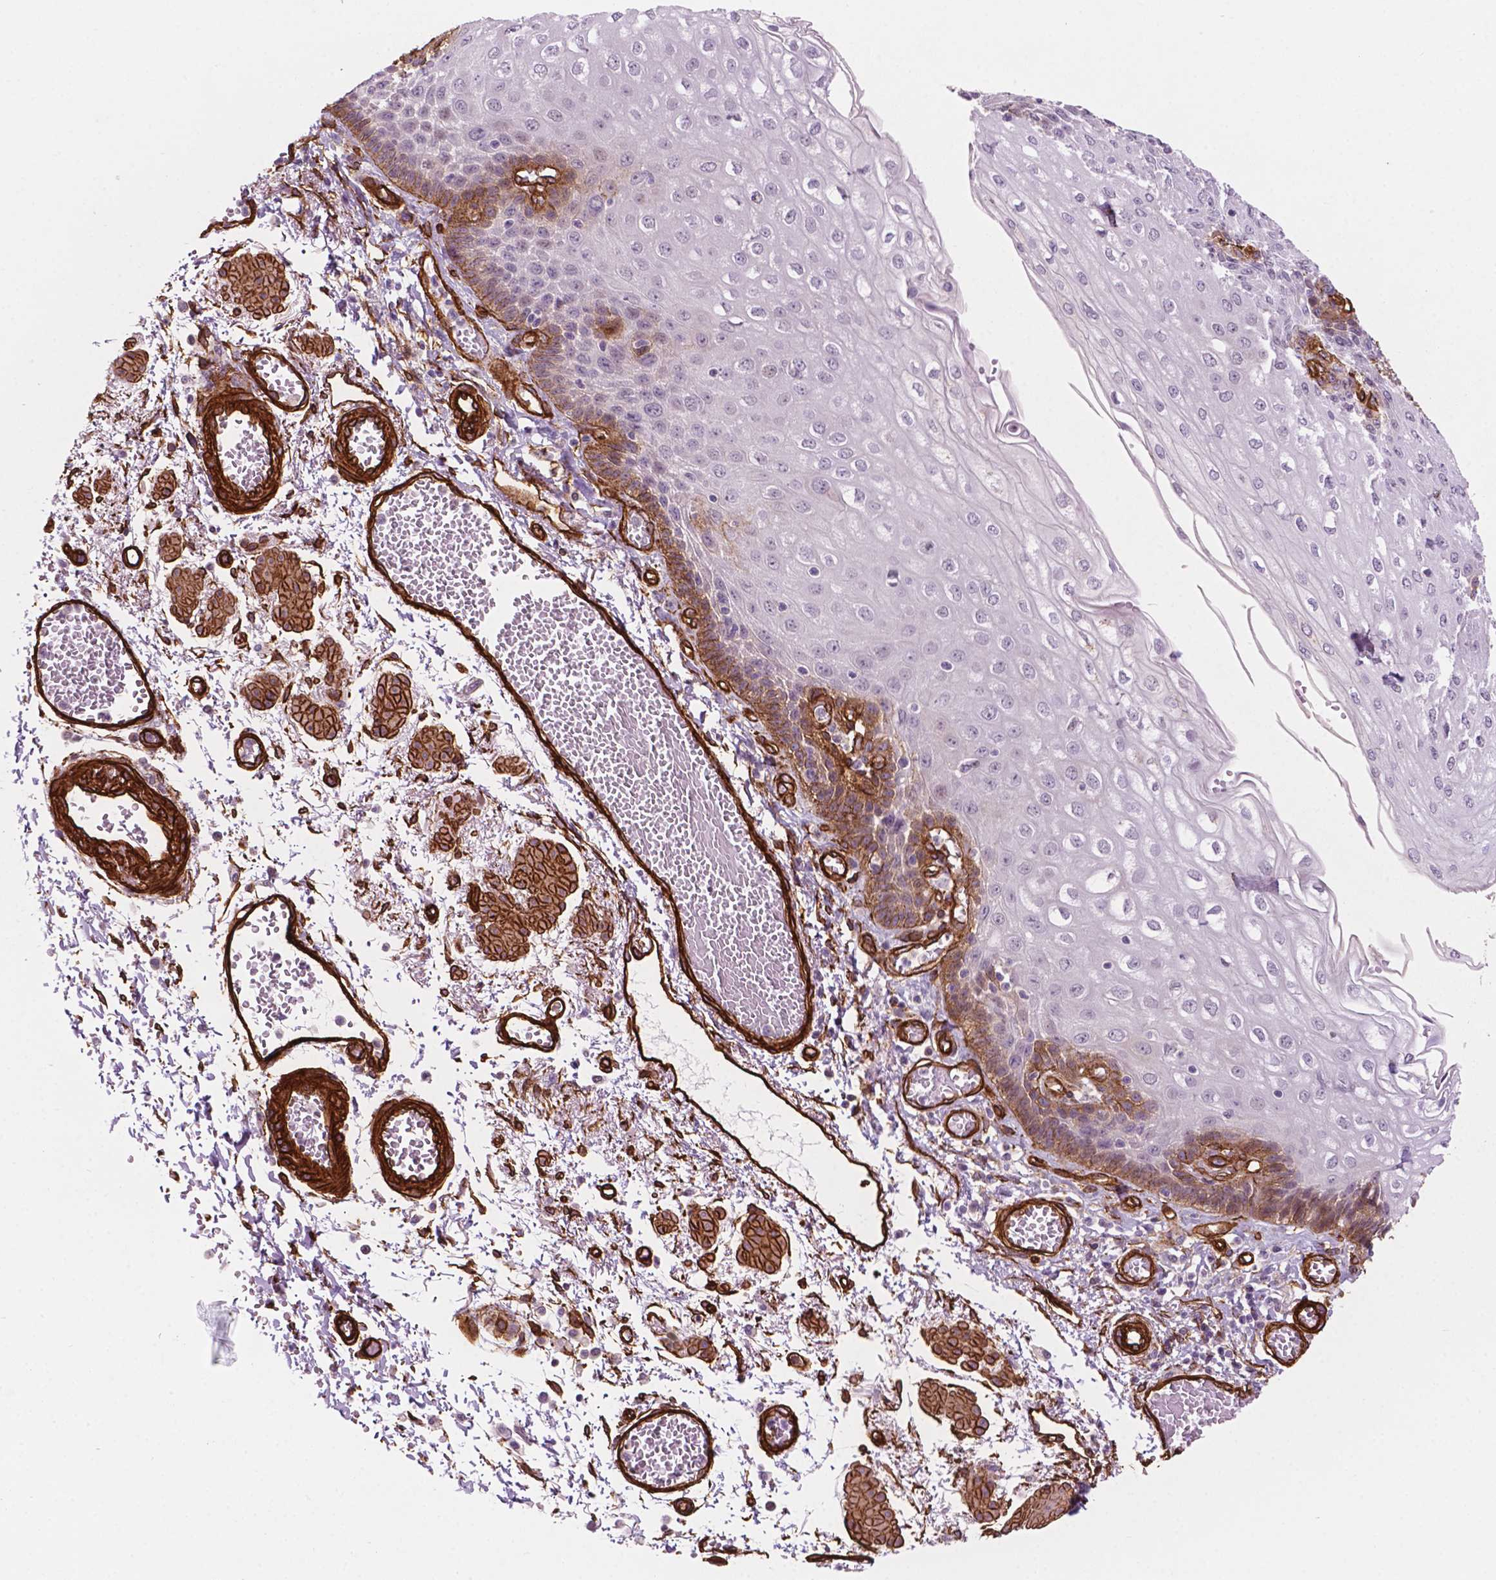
{"staining": {"intensity": "strong", "quantity": "<25%", "location": "cytoplasmic/membranous"}, "tissue": "esophagus", "cell_type": "Squamous epithelial cells", "image_type": "normal", "snomed": [{"axis": "morphology", "description": "Normal tissue, NOS"}, {"axis": "morphology", "description": "Adenocarcinoma, NOS"}, {"axis": "topography", "description": "Esophagus"}], "caption": "High-magnification brightfield microscopy of normal esophagus stained with DAB (brown) and counterstained with hematoxylin (blue). squamous epithelial cells exhibit strong cytoplasmic/membranous expression is appreciated in about<25% of cells.", "gene": "EGFL8", "patient": {"sex": "male", "age": 81}}